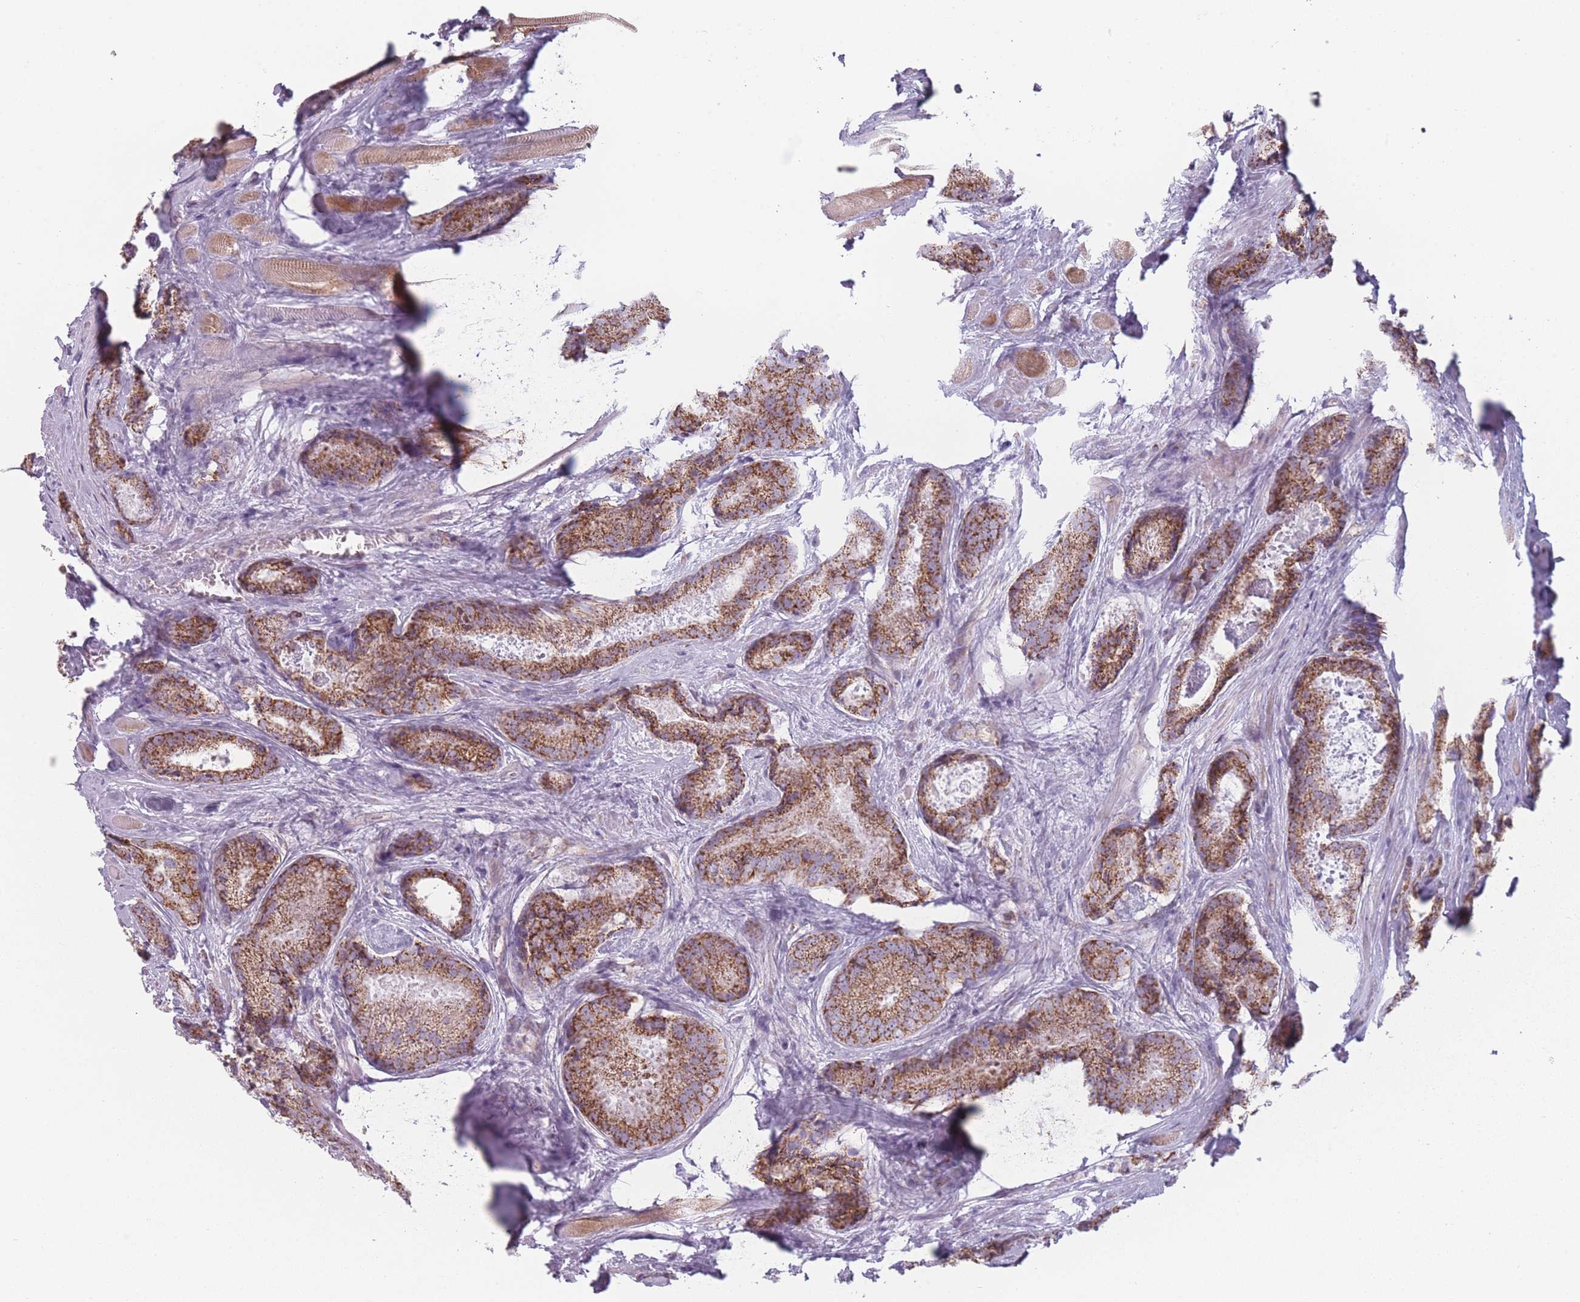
{"staining": {"intensity": "strong", "quantity": ">75%", "location": "cytoplasmic/membranous"}, "tissue": "prostate cancer", "cell_type": "Tumor cells", "image_type": "cancer", "snomed": [{"axis": "morphology", "description": "Adenocarcinoma, Low grade"}, {"axis": "topography", "description": "Prostate"}], "caption": "This image exhibits IHC staining of prostate cancer, with high strong cytoplasmic/membranous positivity in approximately >75% of tumor cells.", "gene": "DCHS1", "patient": {"sex": "male", "age": 68}}